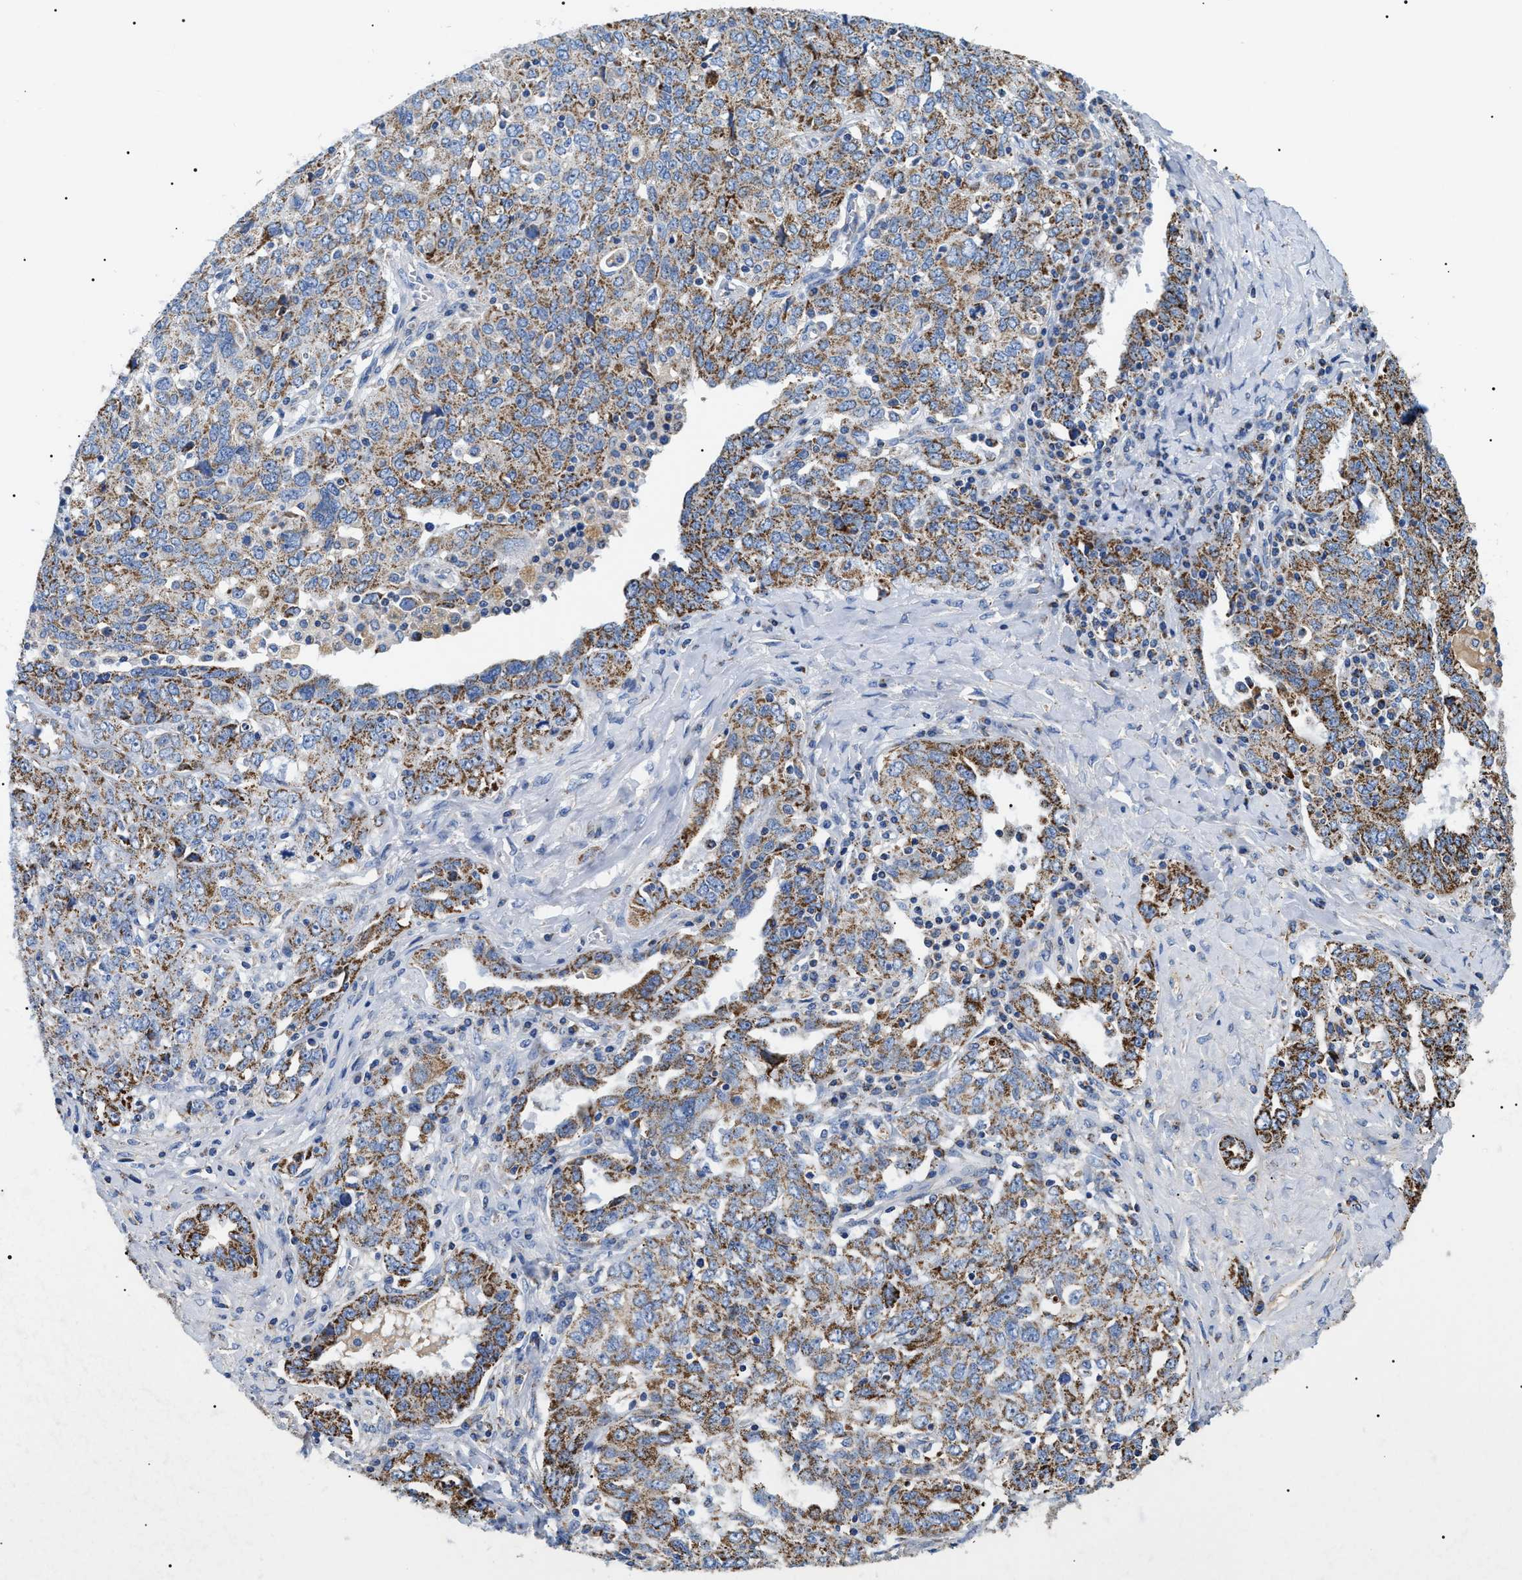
{"staining": {"intensity": "strong", "quantity": "25%-75%", "location": "cytoplasmic/membranous"}, "tissue": "ovarian cancer", "cell_type": "Tumor cells", "image_type": "cancer", "snomed": [{"axis": "morphology", "description": "Carcinoma, endometroid"}, {"axis": "topography", "description": "Ovary"}], "caption": "This image reveals immunohistochemistry (IHC) staining of ovarian cancer (endometroid carcinoma), with high strong cytoplasmic/membranous positivity in about 25%-75% of tumor cells.", "gene": "OXSM", "patient": {"sex": "female", "age": 62}}